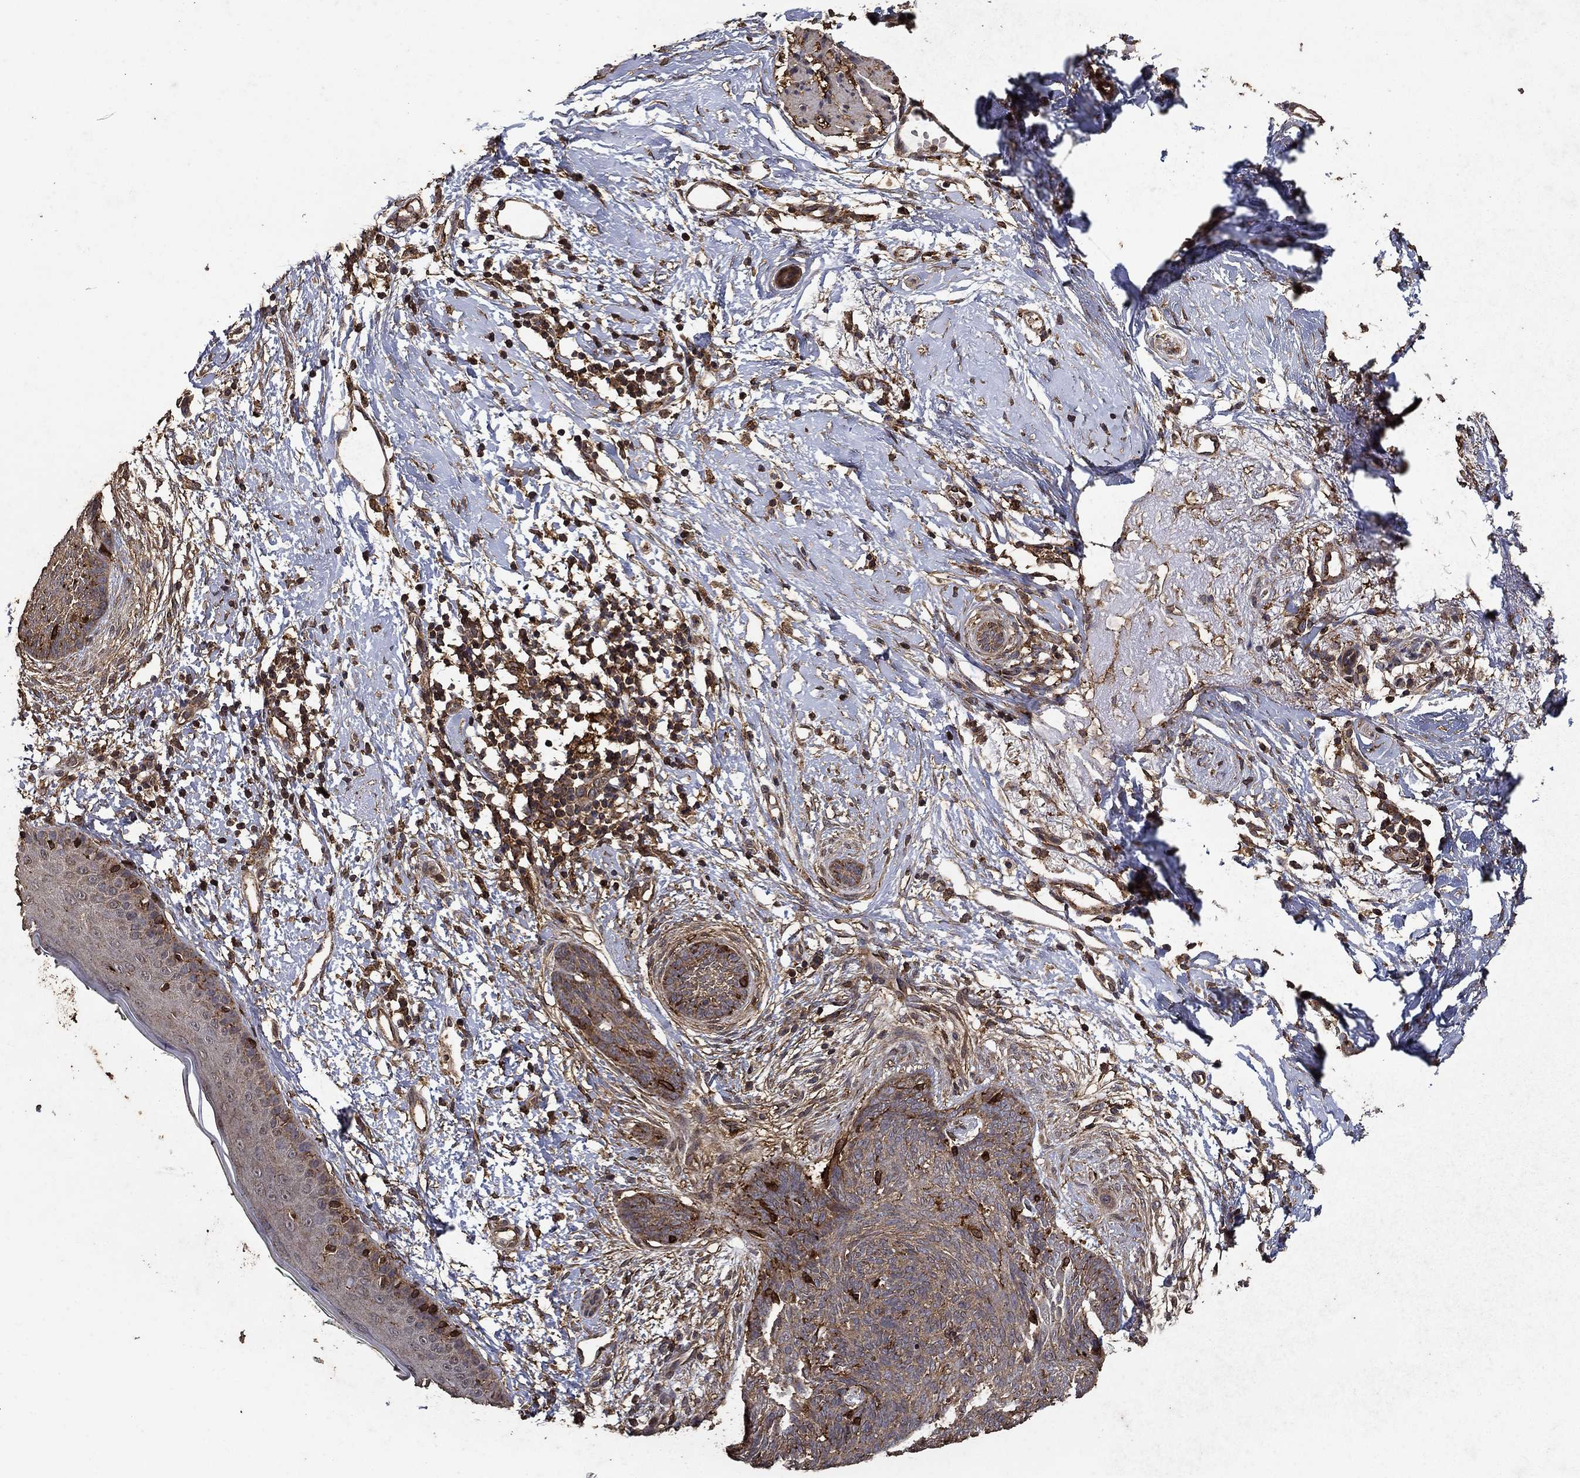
{"staining": {"intensity": "moderate", "quantity": "<25%", "location": "cytoplasmic/membranous"}, "tissue": "skin cancer", "cell_type": "Tumor cells", "image_type": "cancer", "snomed": [{"axis": "morphology", "description": "Basal cell carcinoma"}, {"axis": "topography", "description": "Skin"}], "caption": "Tumor cells demonstrate low levels of moderate cytoplasmic/membranous expression in about <25% of cells in skin basal cell carcinoma.", "gene": "IFRD1", "patient": {"sex": "female", "age": 65}}